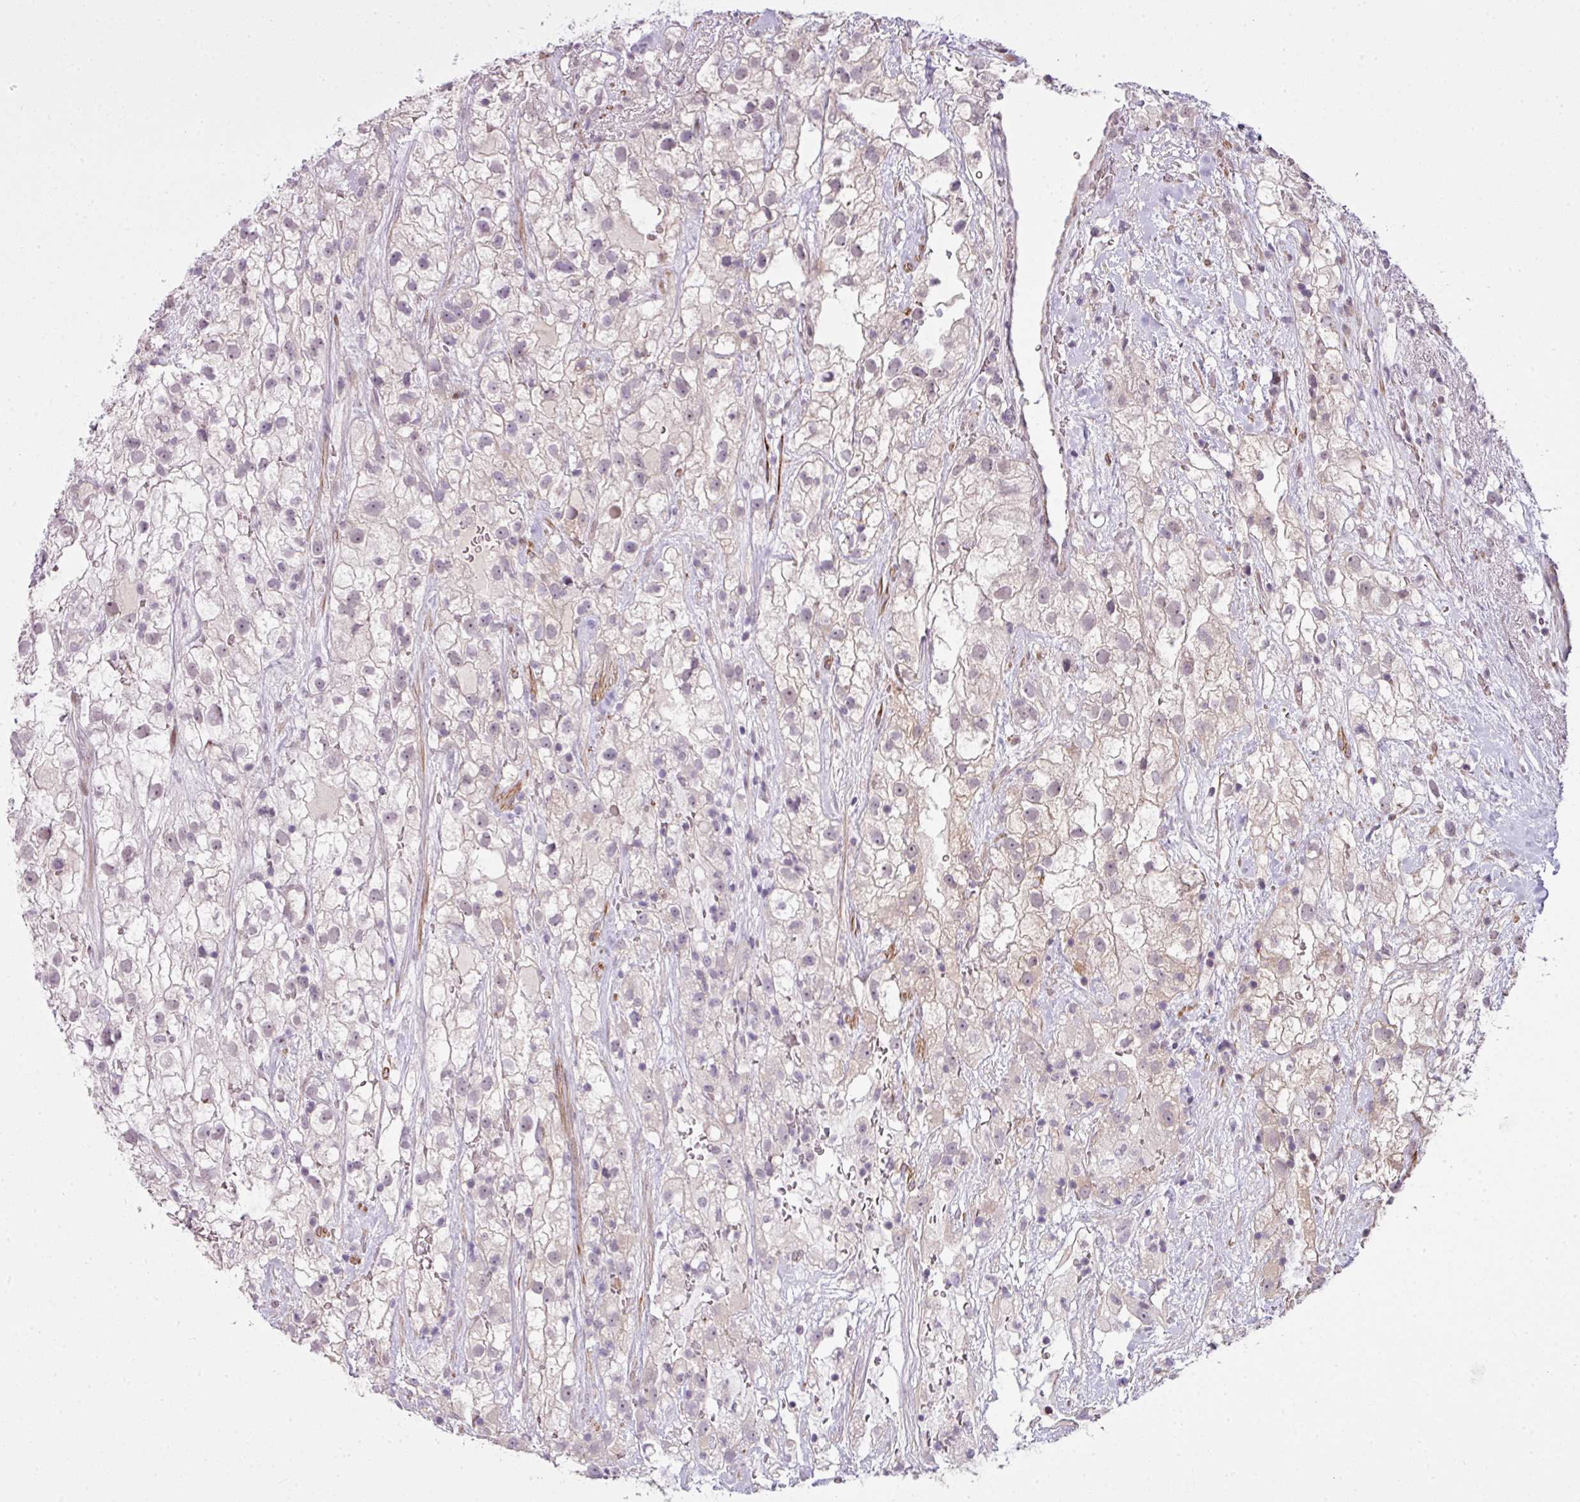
{"staining": {"intensity": "negative", "quantity": "none", "location": "none"}, "tissue": "renal cancer", "cell_type": "Tumor cells", "image_type": "cancer", "snomed": [{"axis": "morphology", "description": "Adenocarcinoma, NOS"}, {"axis": "topography", "description": "Kidney"}], "caption": "IHC of renal cancer (adenocarcinoma) reveals no positivity in tumor cells.", "gene": "ZNF688", "patient": {"sex": "male", "age": 59}}